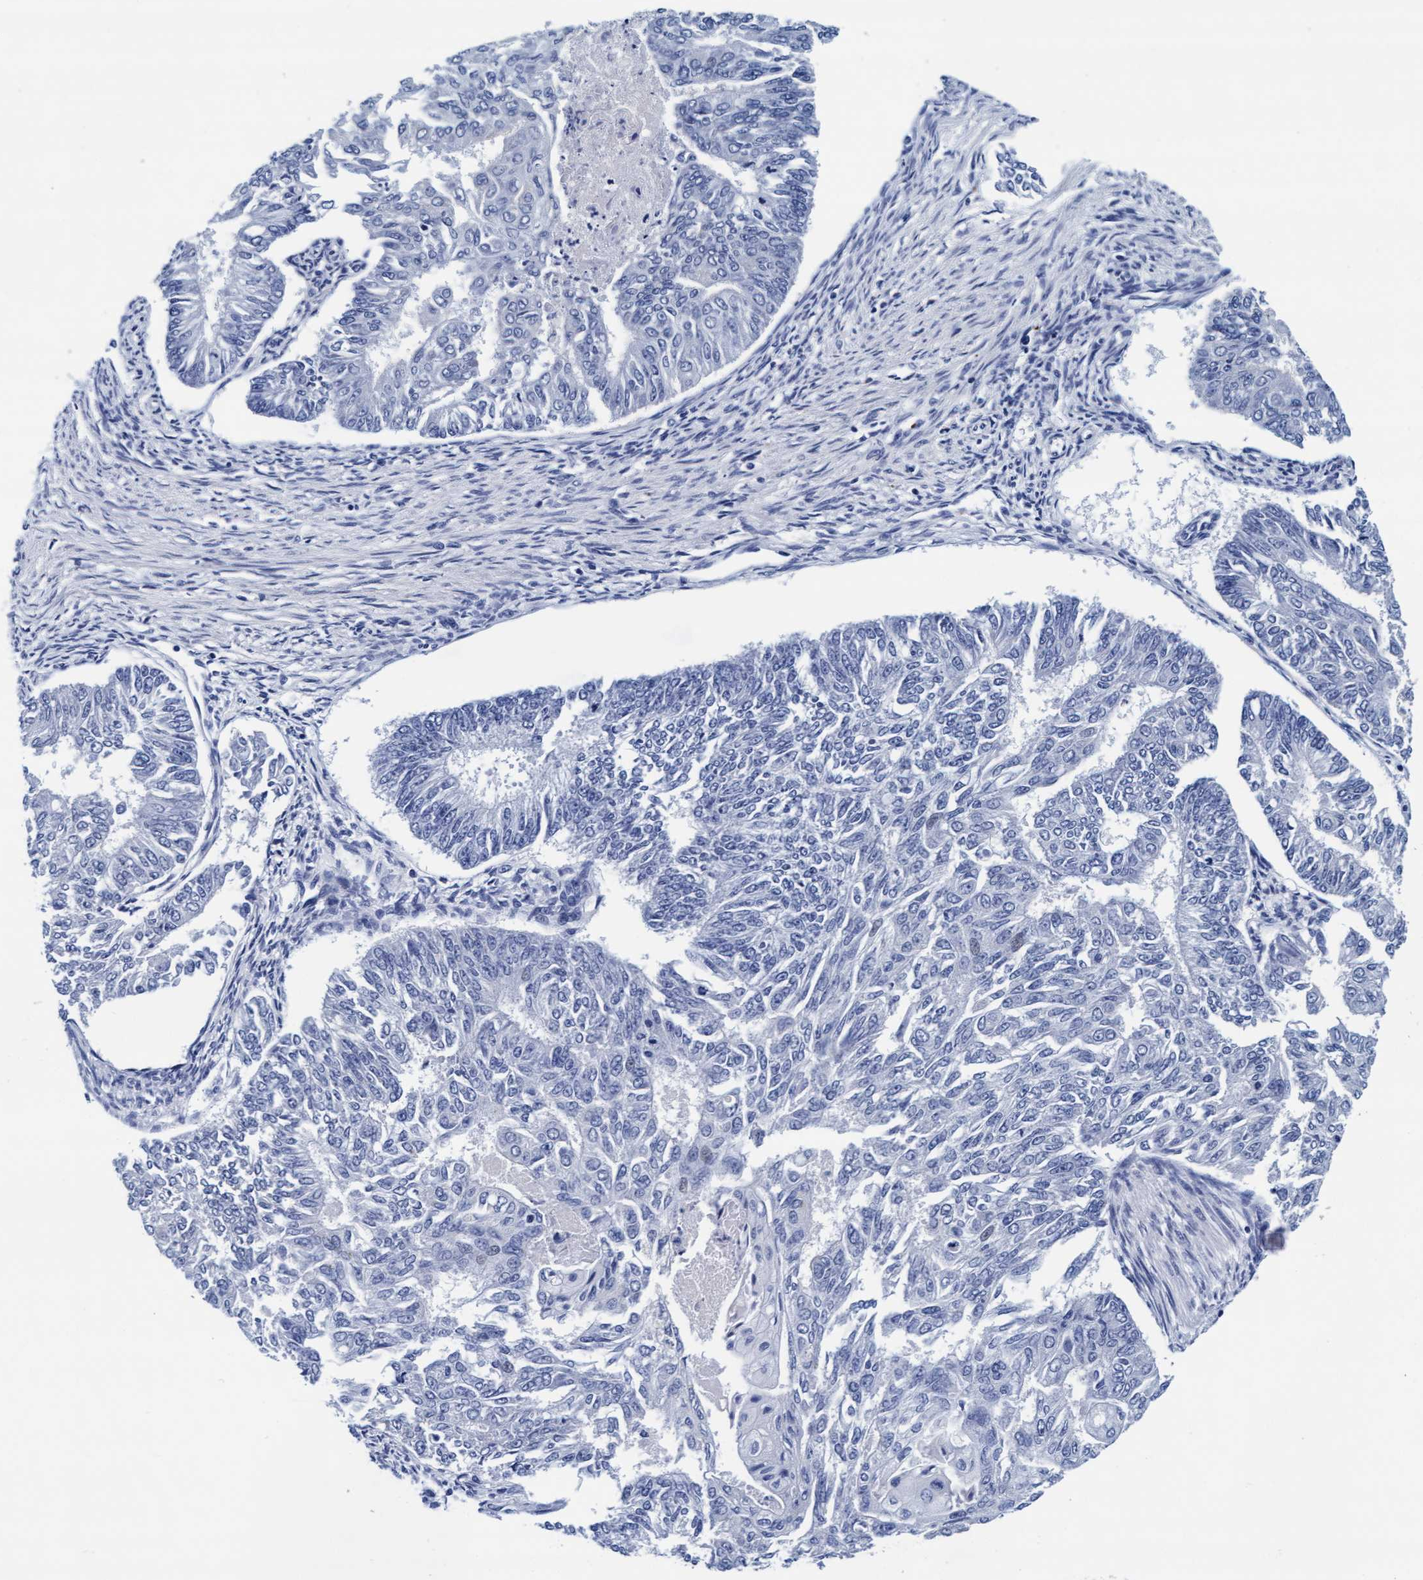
{"staining": {"intensity": "negative", "quantity": "none", "location": "none"}, "tissue": "endometrial cancer", "cell_type": "Tumor cells", "image_type": "cancer", "snomed": [{"axis": "morphology", "description": "Adenocarcinoma, NOS"}, {"axis": "topography", "description": "Endometrium"}], "caption": "There is no significant positivity in tumor cells of endometrial adenocarcinoma.", "gene": "ARSG", "patient": {"sex": "female", "age": 32}}